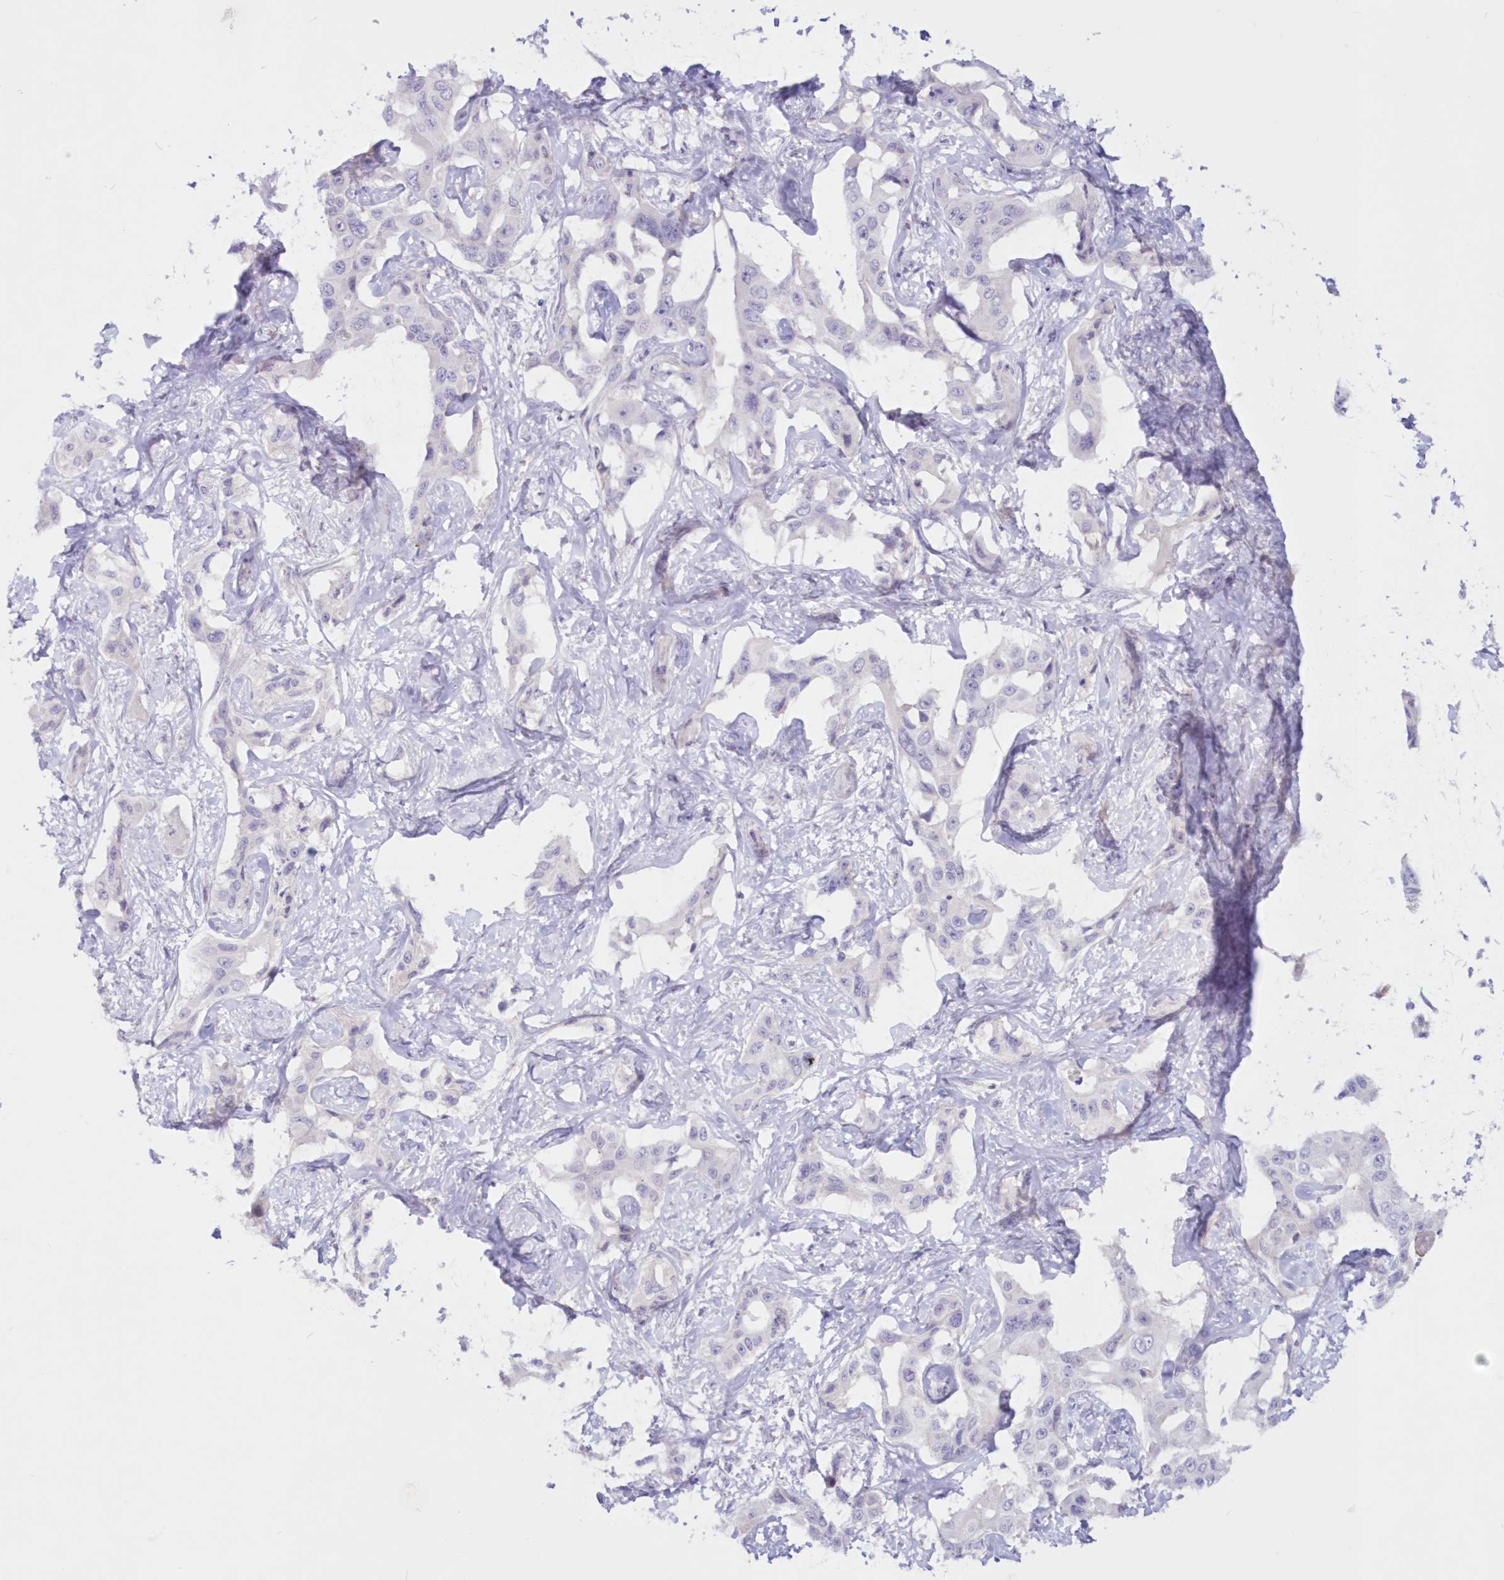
{"staining": {"intensity": "negative", "quantity": "none", "location": "none"}, "tissue": "liver cancer", "cell_type": "Tumor cells", "image_type": "cancer", "snomed": [{"axis": "morphology", "description": "Cholangiocarcinoma"}, {"axis": "topography", "description": "Liver"}], "caption": "Immunohistochemistry image of neoplastic tissue: human liver cancer (cholangiocarcinoma) stained with DAB reveals no significant protein expression in tumor cells.", "gene": "SNED1", "patient": {"sex": "male", "age": 59}}